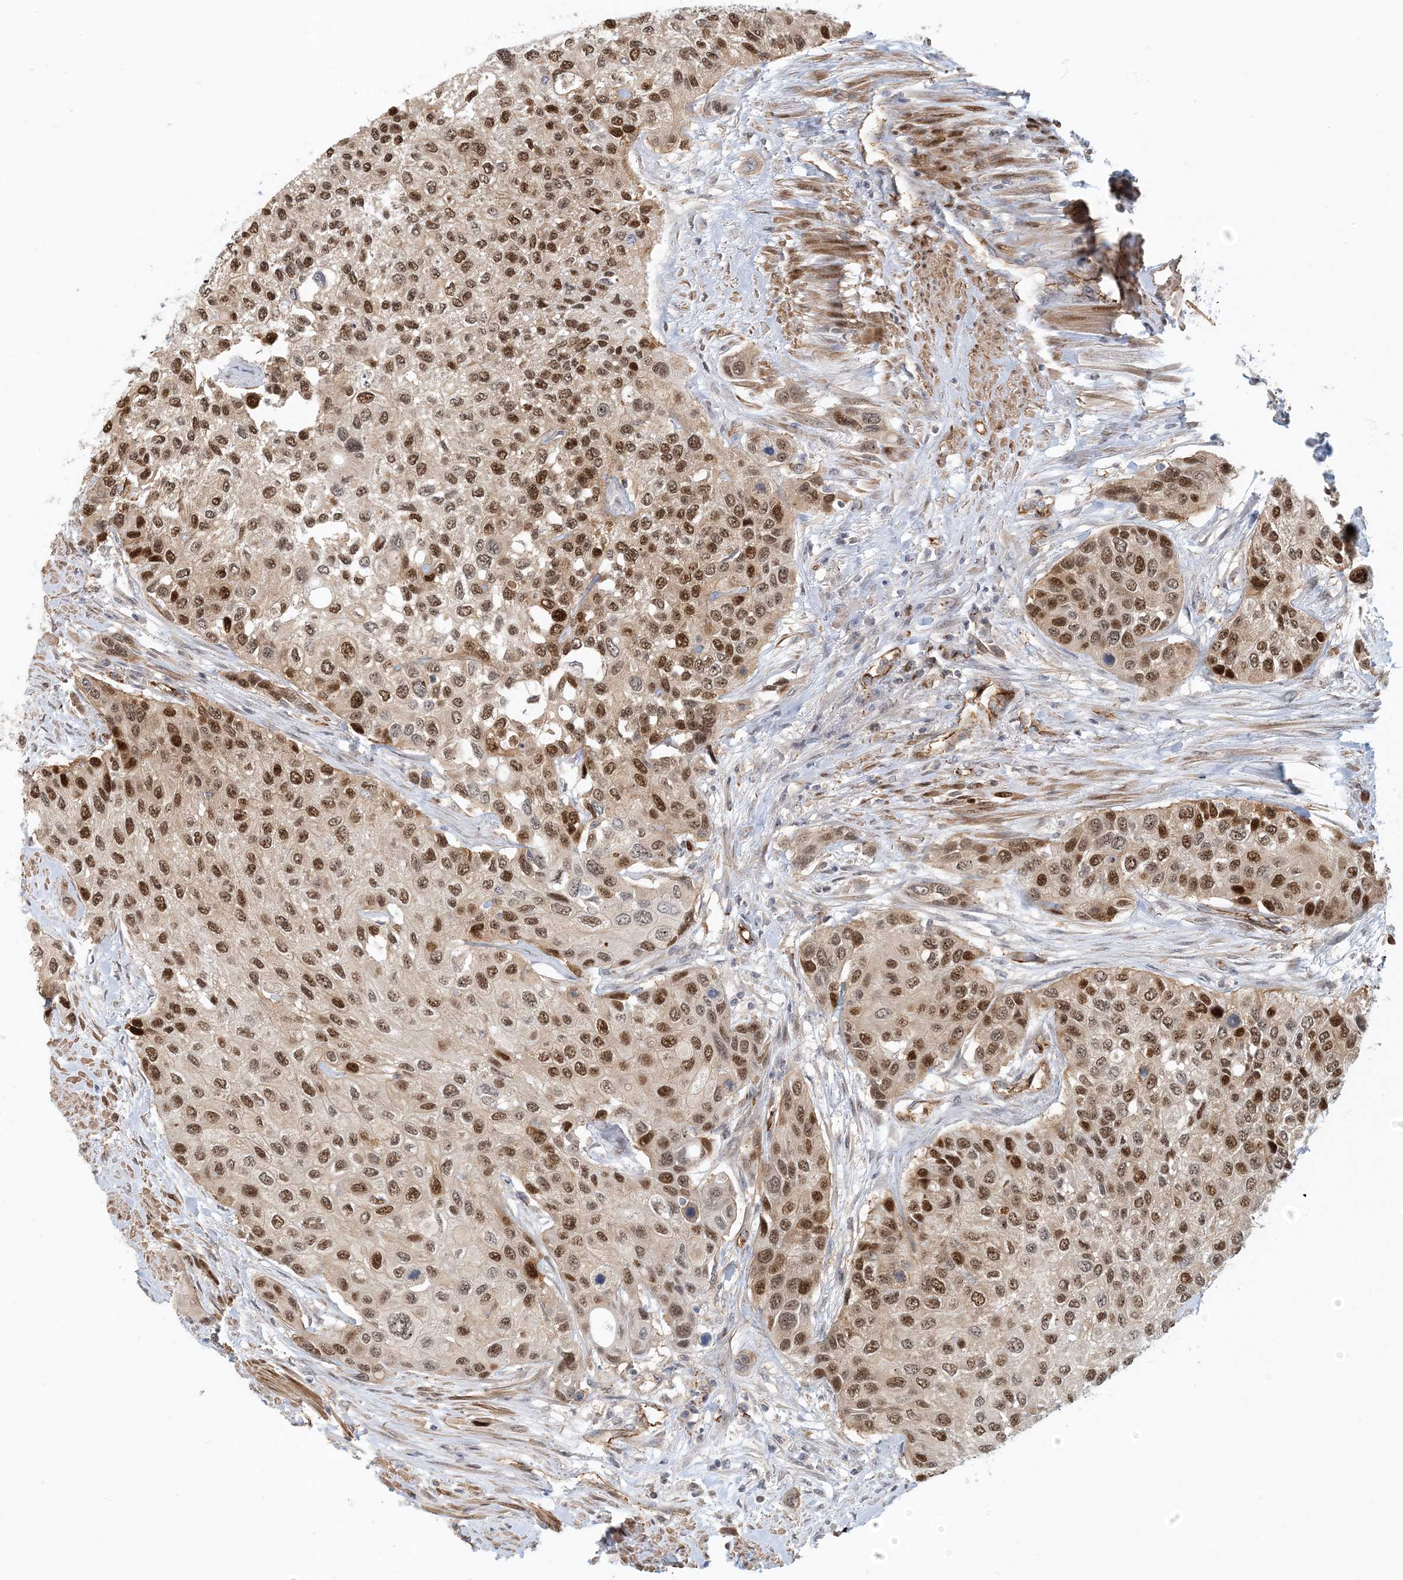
{"staining": {"intensity": "strong", "quantity": "25%-75%", "location": "nuclear"}, "tissue": "urothelial cancer", "cell_type": "Tumor cells", "image_type": "cancer", "snomed": [{"axis": "morphology", "description": "Normal tissue, NOS"}, {"axis": "morphology", "description": "Urothelial carcinoma, High grade"}, {"axis": "topography", "description": "Vascular tissue"}, {"axis": "topography", "description": "Urinary bladder"}], "caption": "Immunohistochemical staining of high-grade urothelial carcinoma demonstrates high levels of strong nuclear staining in about 25%-75% of tumor cells.", "gene": "MAPKBP1", "patient": {"sex": "female", "age": 56}}